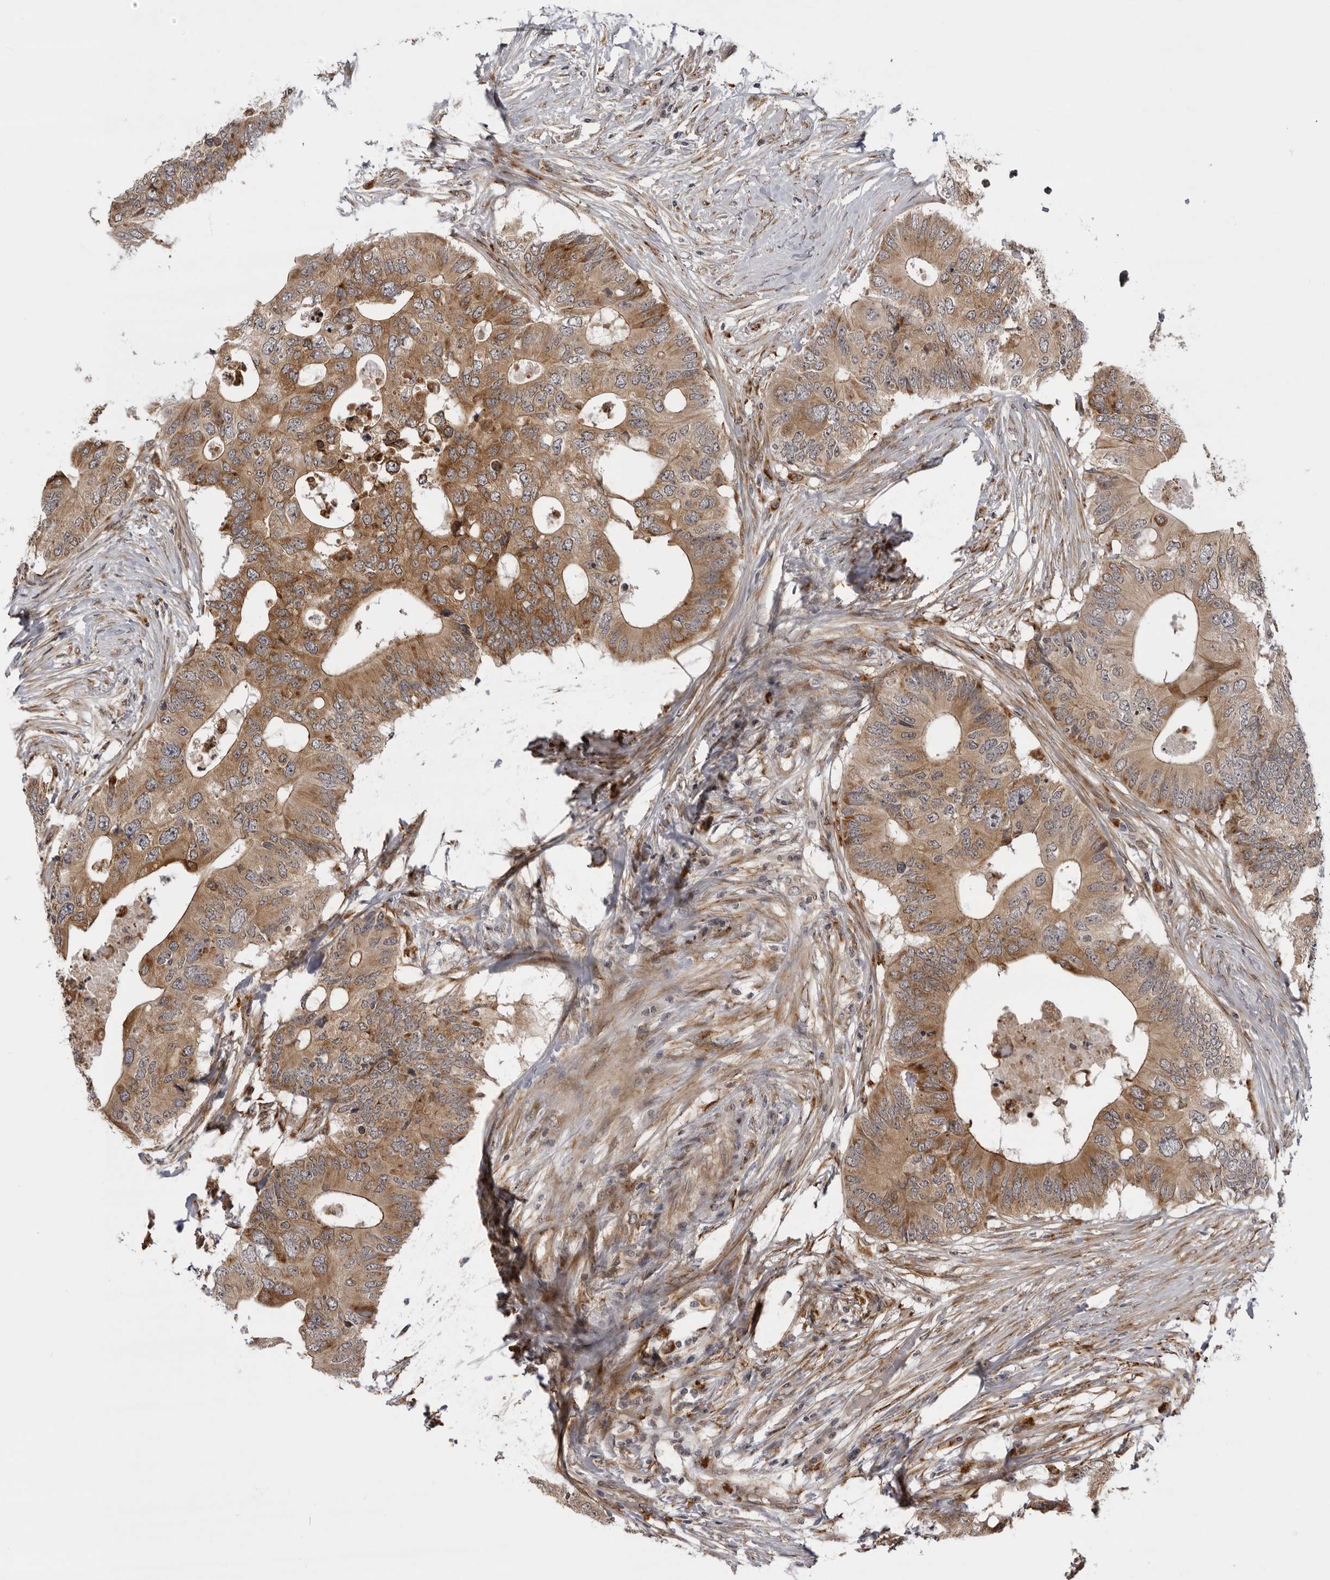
{"staining": {"intensity": "moderate", "quantity": ">75%", "location": "cytoplasmic/membranous"}, "tissue": "colorectal cancer", "cell_type": "Tumor cells", "image_type": "cancer", "snomed": [{"axis": "morphology", "description": "Adenocarcinoma, NOS"}, {"axis": "topography", "description": "Colon"}], "caption": "A photomicrograph showing moderate cytoplasmic/membranous positivity in approximately >75% of tumor cells in colorectal cancer (adenocarcinoma), as visualized by brown immunohistochemical staining.", "gene": "DNAH14", "patient": {"sex": "male", "age": 71}}